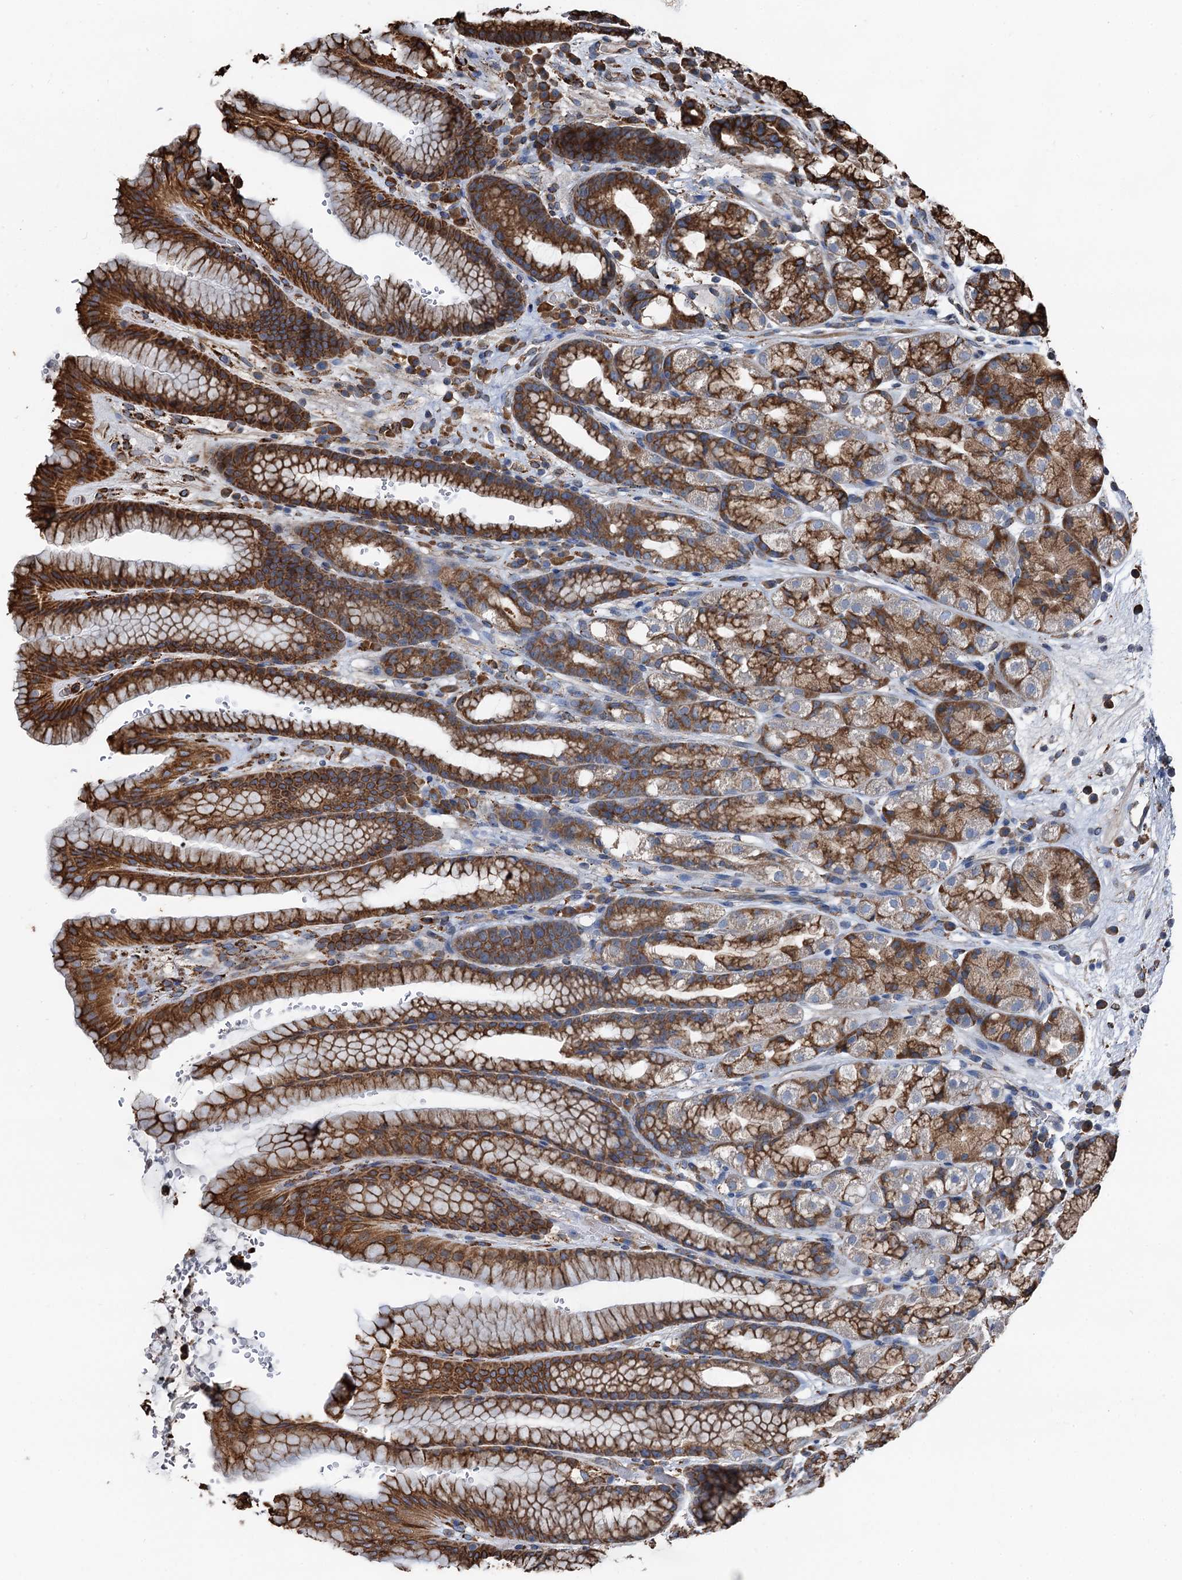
{"staining": {"intensity": "strong", "quantity": ">75%", "location": "cytoplasmic/membranous"}, "tissue": "stomach", "cell_type": "Glandular cells", "image_type": "normal", "snomed": [{"axis": "morphology", "description": "Normal tissue, NOS"}, {"axis": "morphology", "description": "Adenocarcinoma, NOS"}, {"axis": "topography", "description": "Stomach"}], "caption": "Glandular cells exhibit high levels of strong cytoplasmic/membranous positivity in about >75% of cells in normal stomach. (Stains: DAB in brown, nuclei in blue, Microscopy: brightfield microscopy at high magnification).", "gene": "NEURL1B", "patient": {"sex": "male", "age": 57}}